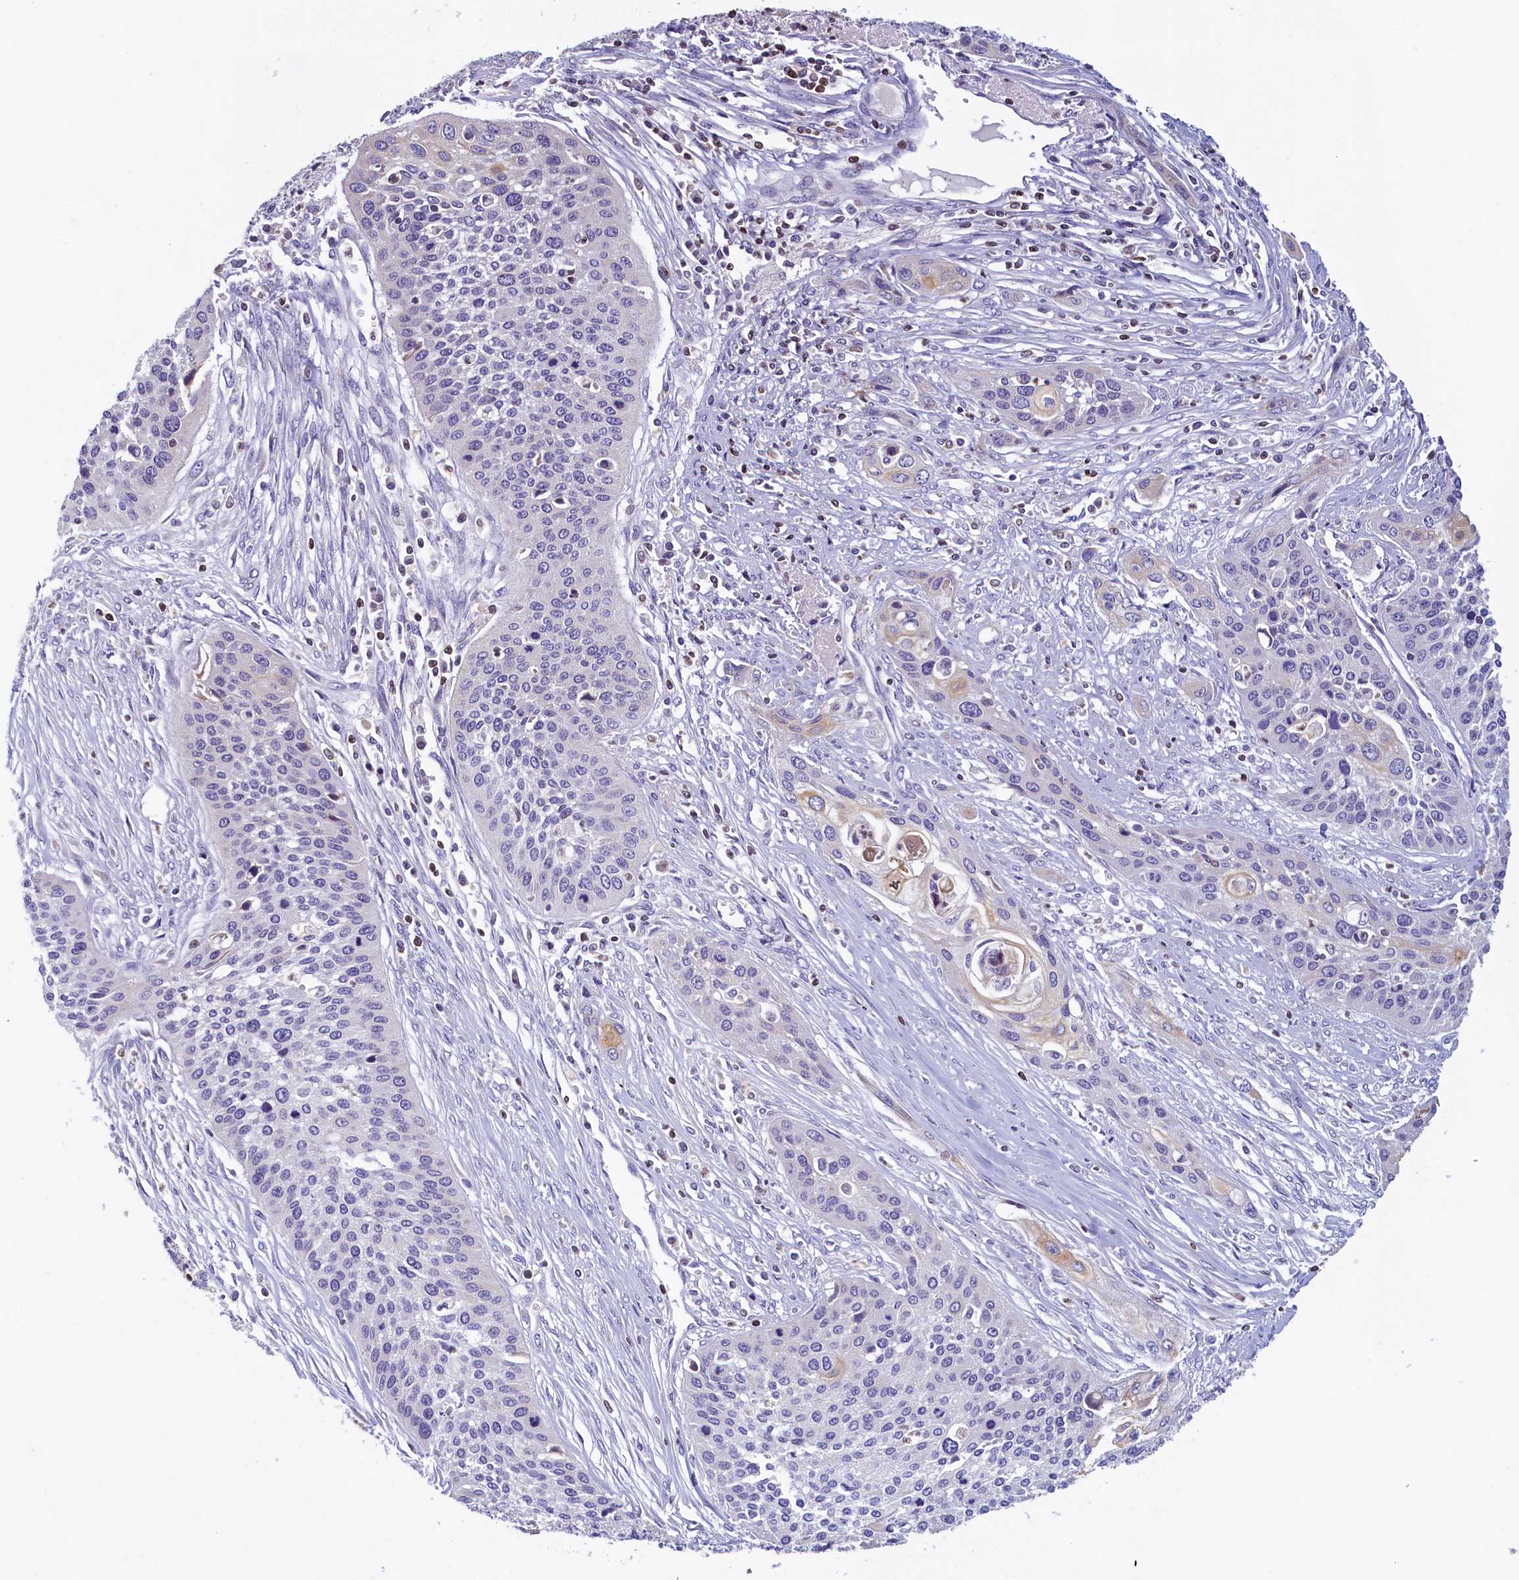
{"staining": {"intensity": "negative", "quantity": "none", "location": "none"}, "tissue": "cervical cancer", "cell_type": "Tumor cells", "image_type": "cancer", "snomed": [{"axis": "morphology", "description": "Squamous cell carcinoma, NOS"}, {"axis": "topography", "description": "Cervix"}], "caption": "Immunohistochemistry (IHC) histopathology image of human cervical squamous cell carcinoma stained for a protein (brown), which shows no staining in tumor cells.", "gene": "TRAF3IP3", "patient": {"sex": "female", "age": 34}}